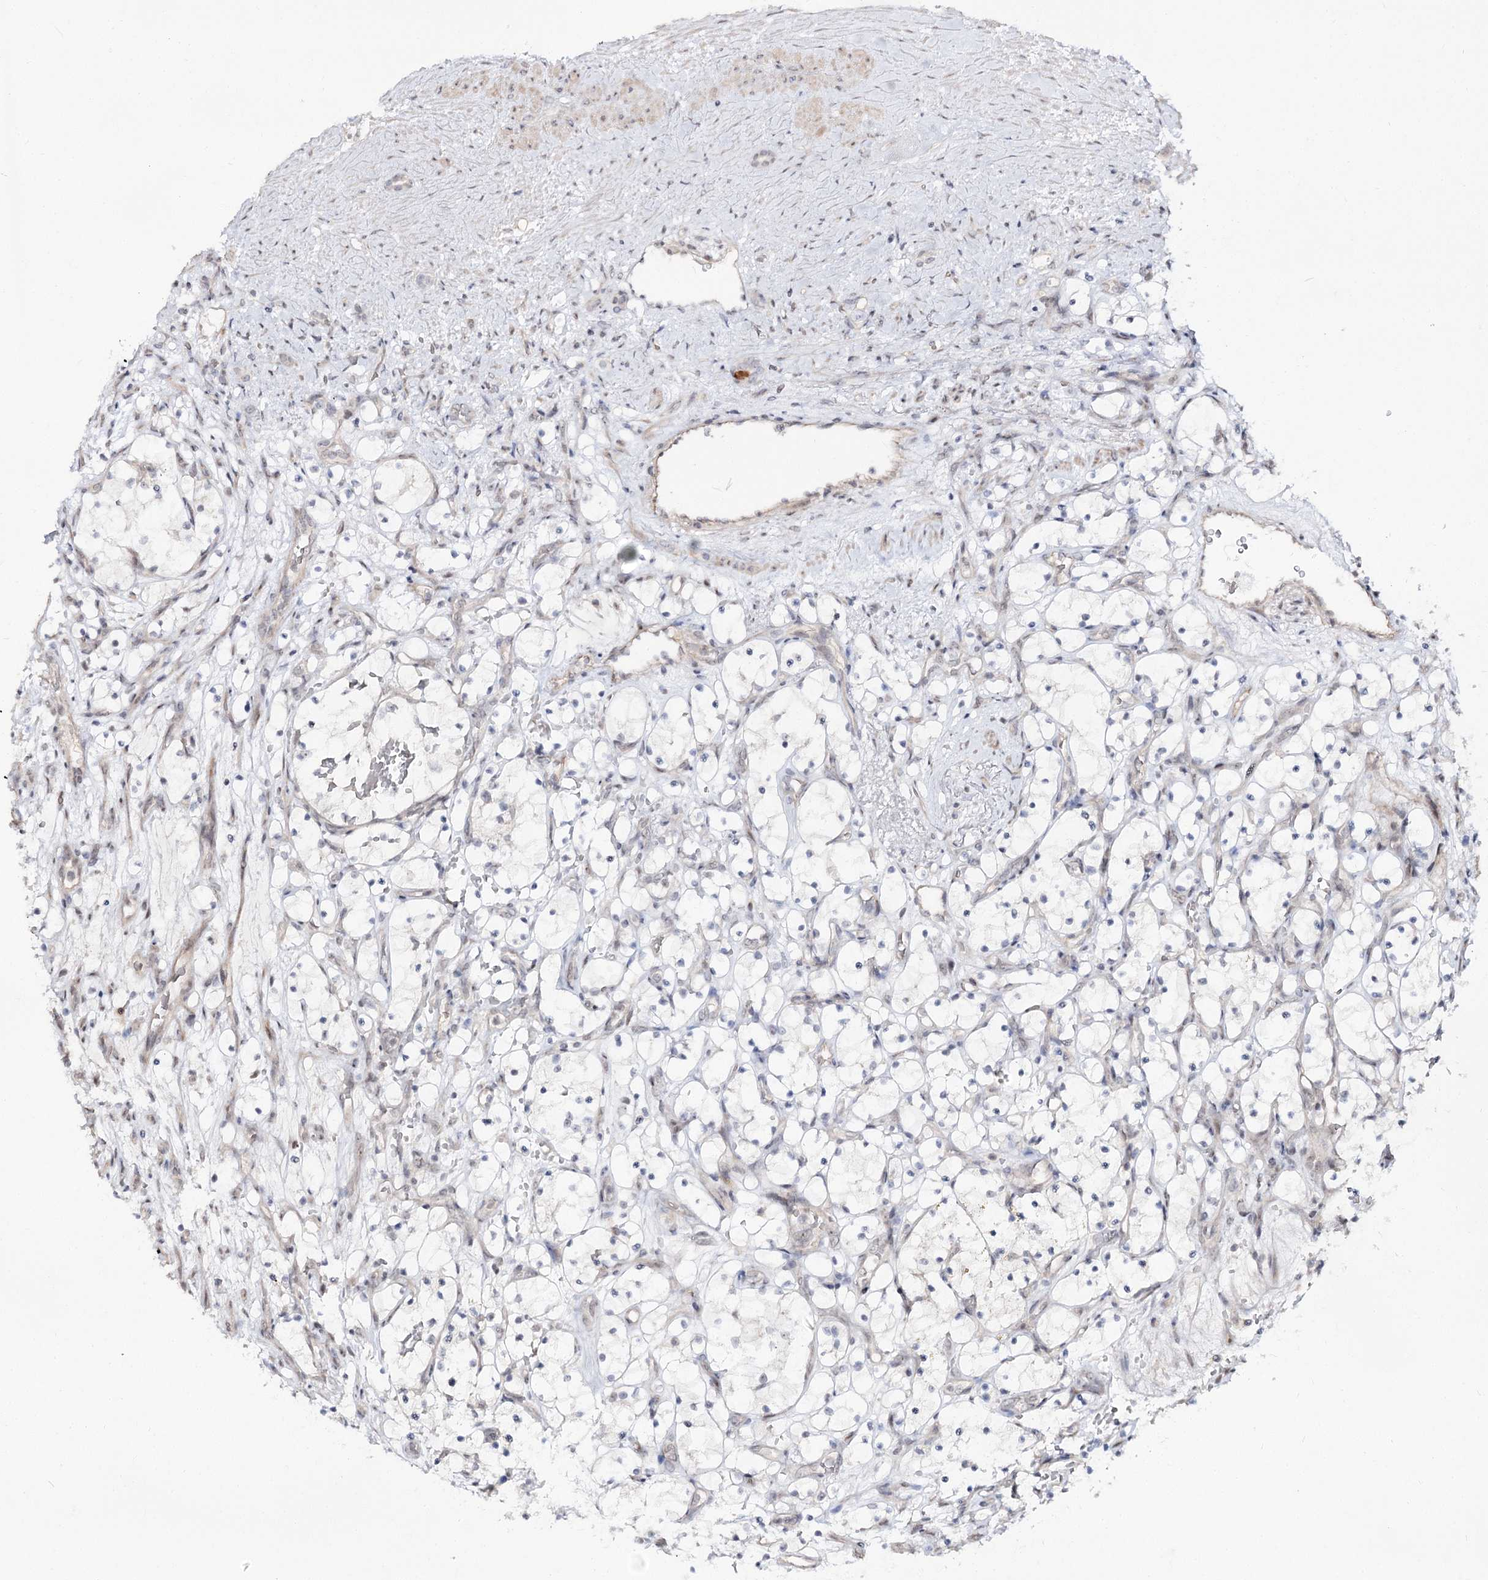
{"staining": {"intensity": "negative", "quantity": "none", "location": "none"}, "tissue": "renal cancer", "cell_type": "Tumor cells", "image_type": "cancer", "snomed": [{"axis": "morphology", "description": "Adenocarcinoma, NOS"}, {"axis": "topography", "description": "Kidney"}], "caption": "The photomicrograph displays no staining of tumor cells in renal adenocarcinoma.", "gene": "RRP9", "patient": {"sex": "female", "age": 69}}